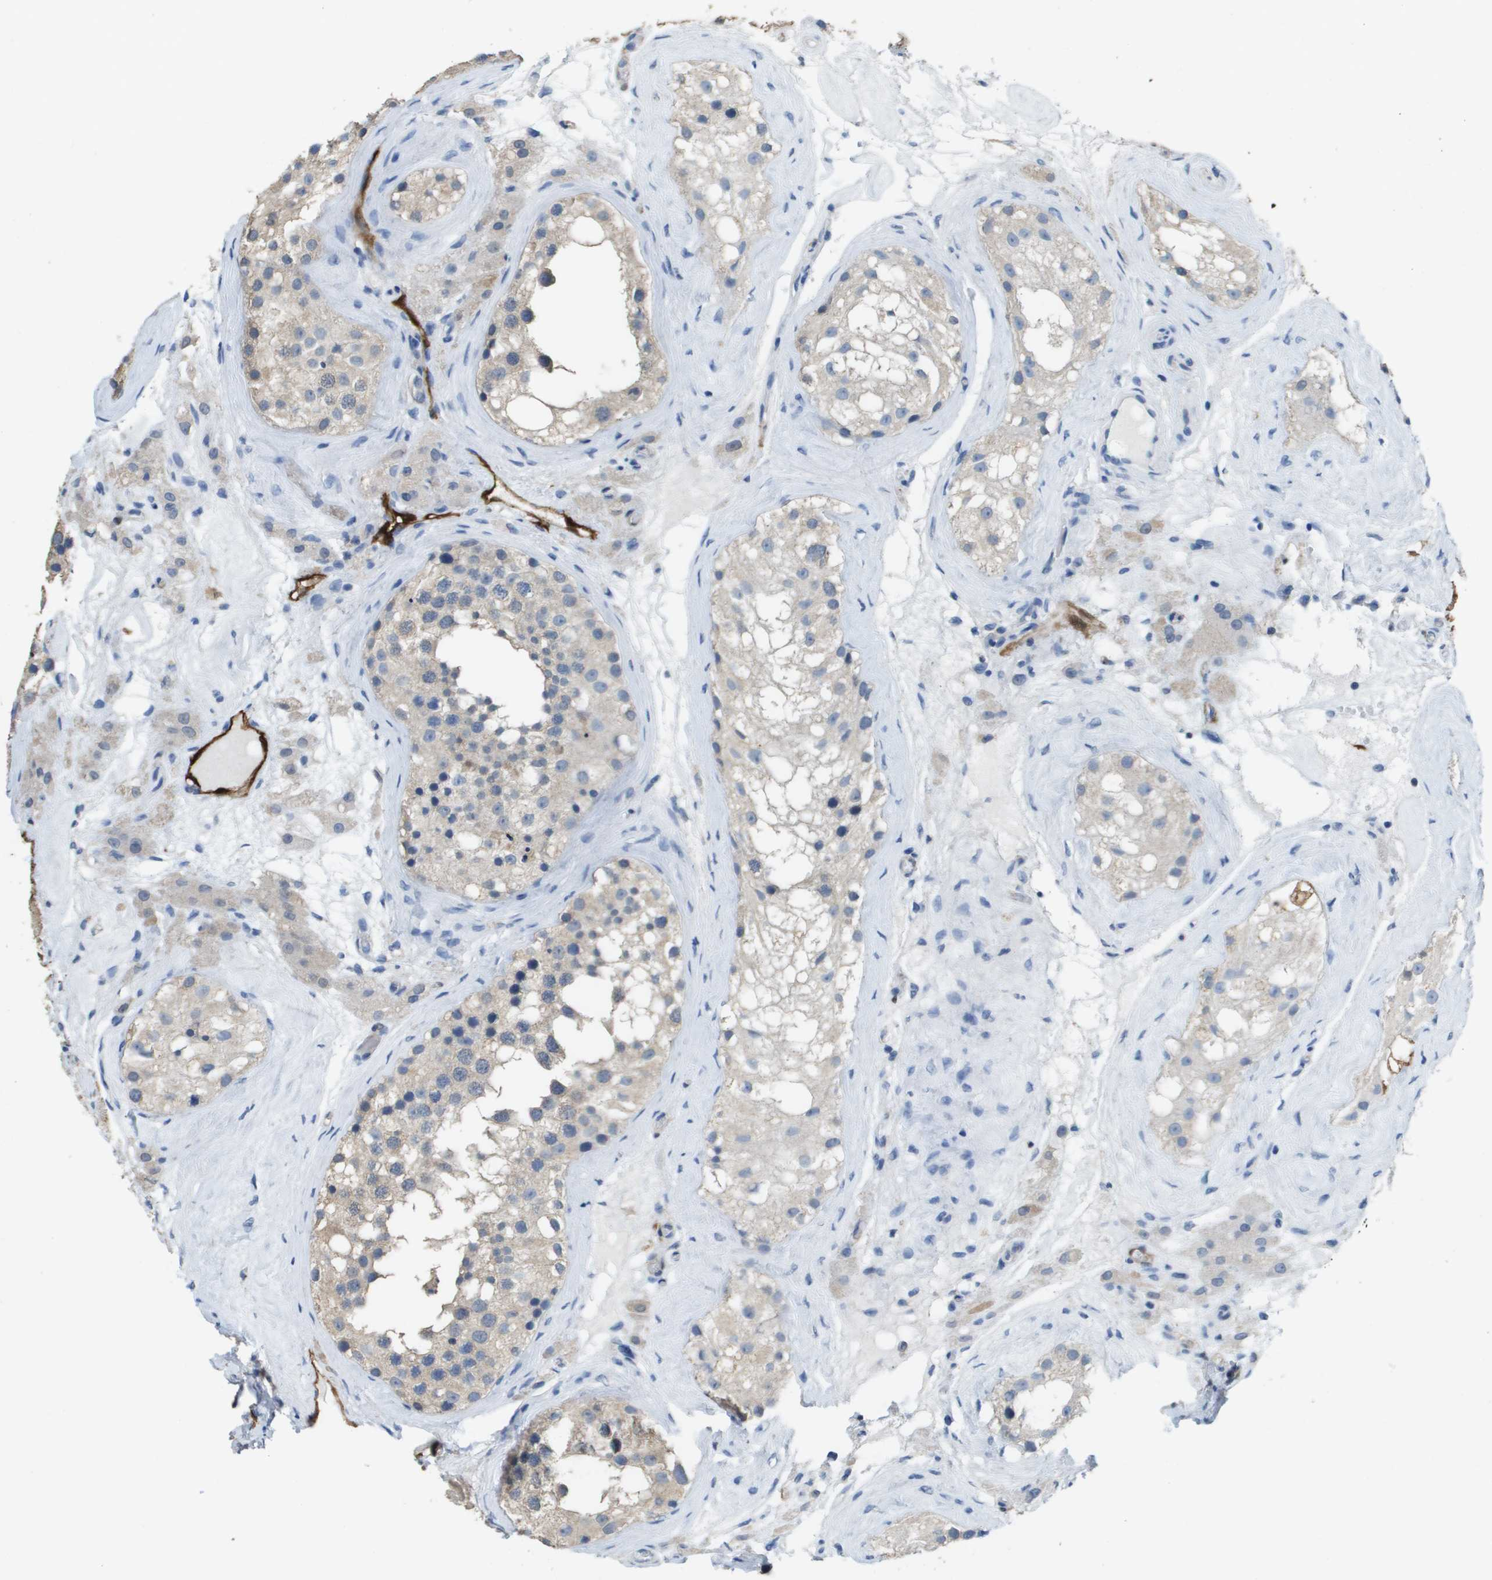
{"staining": {"intensity": "weak", "quantity": "25%-75%", "location": "cytoplasmic/membranous"}, "tissue": "testis", "cell_type": "Cells in seminiferous ducts", "image_type": "normal", "snomed": [{"axis": "morphology", "description": "Normal tissue, NOS"}, {"axis": "morphology", "description": "Seminoma, NOS"}, {"axis": "topography", "description": "Testis"}], "caption": "About 25%-75% of cells in seminiferous ducts in normal human testis exhibit weak cytoplasmic/membranous protein expression as visualized by brown immunohistochemical staining.", "gene": "FABP5", "patient": {"sex": "male", "age": 71}}